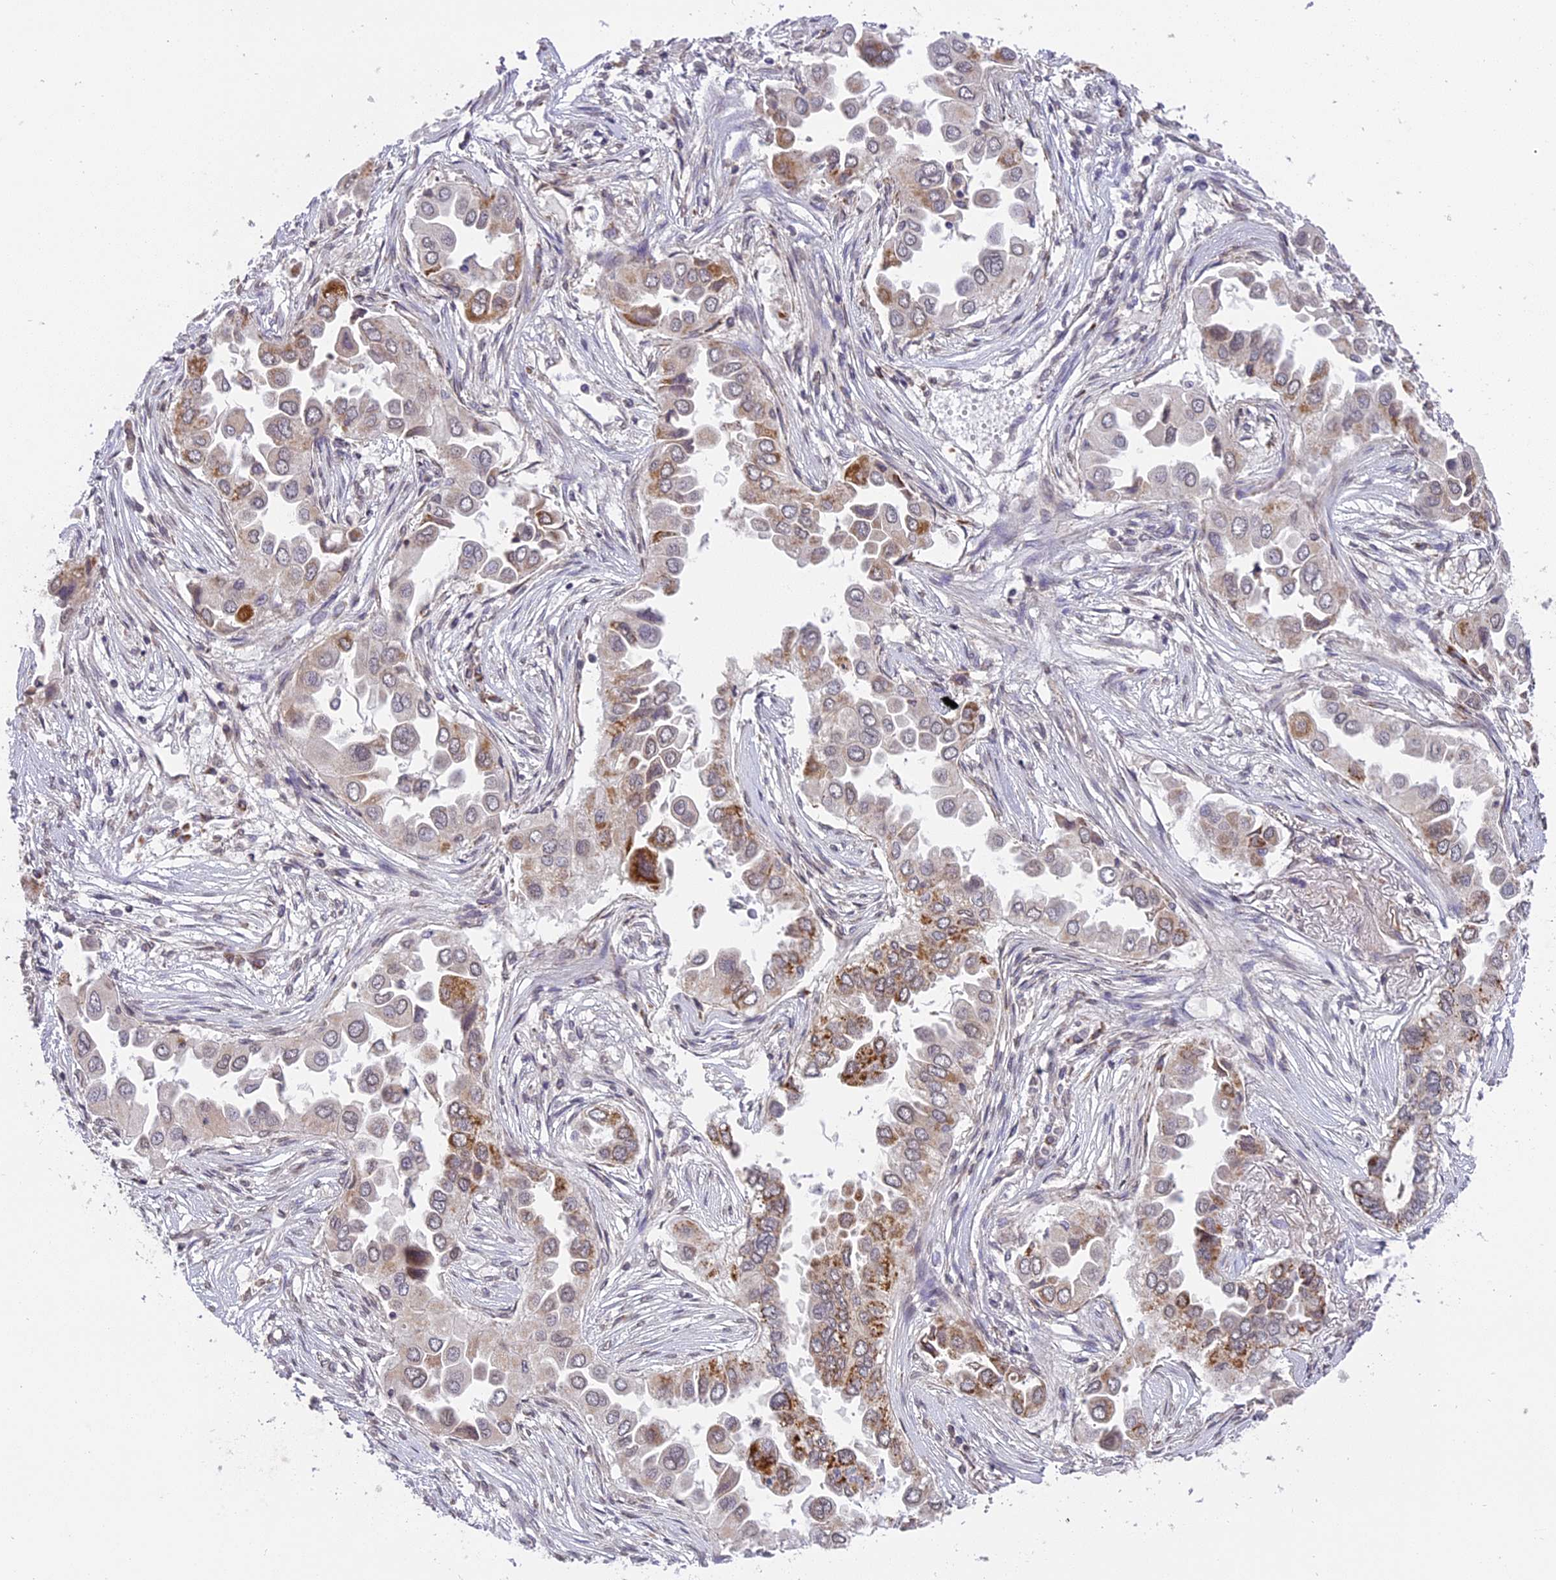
{"staining": {"intensity": "moderate", "quantity": "25%-75%", "location": "cytoplasmic/membranous"}, "tissue": "lung cancer", "cell_type": "Tumor cells", "image_type": "cancer", "snomed": [{"axis": "morphology", "description": "Adenocarcinoma, NOS"}, {"axis": "topography", "description": "Lung"}], "caption": "Brown immunohistochemical staining in human lung cancer displays moderate cytoplasmic/membranous expression in about 25%-75% of tumor cells.", "gene": "ERG28", "patient": {"sex": "female", "age": 76}}